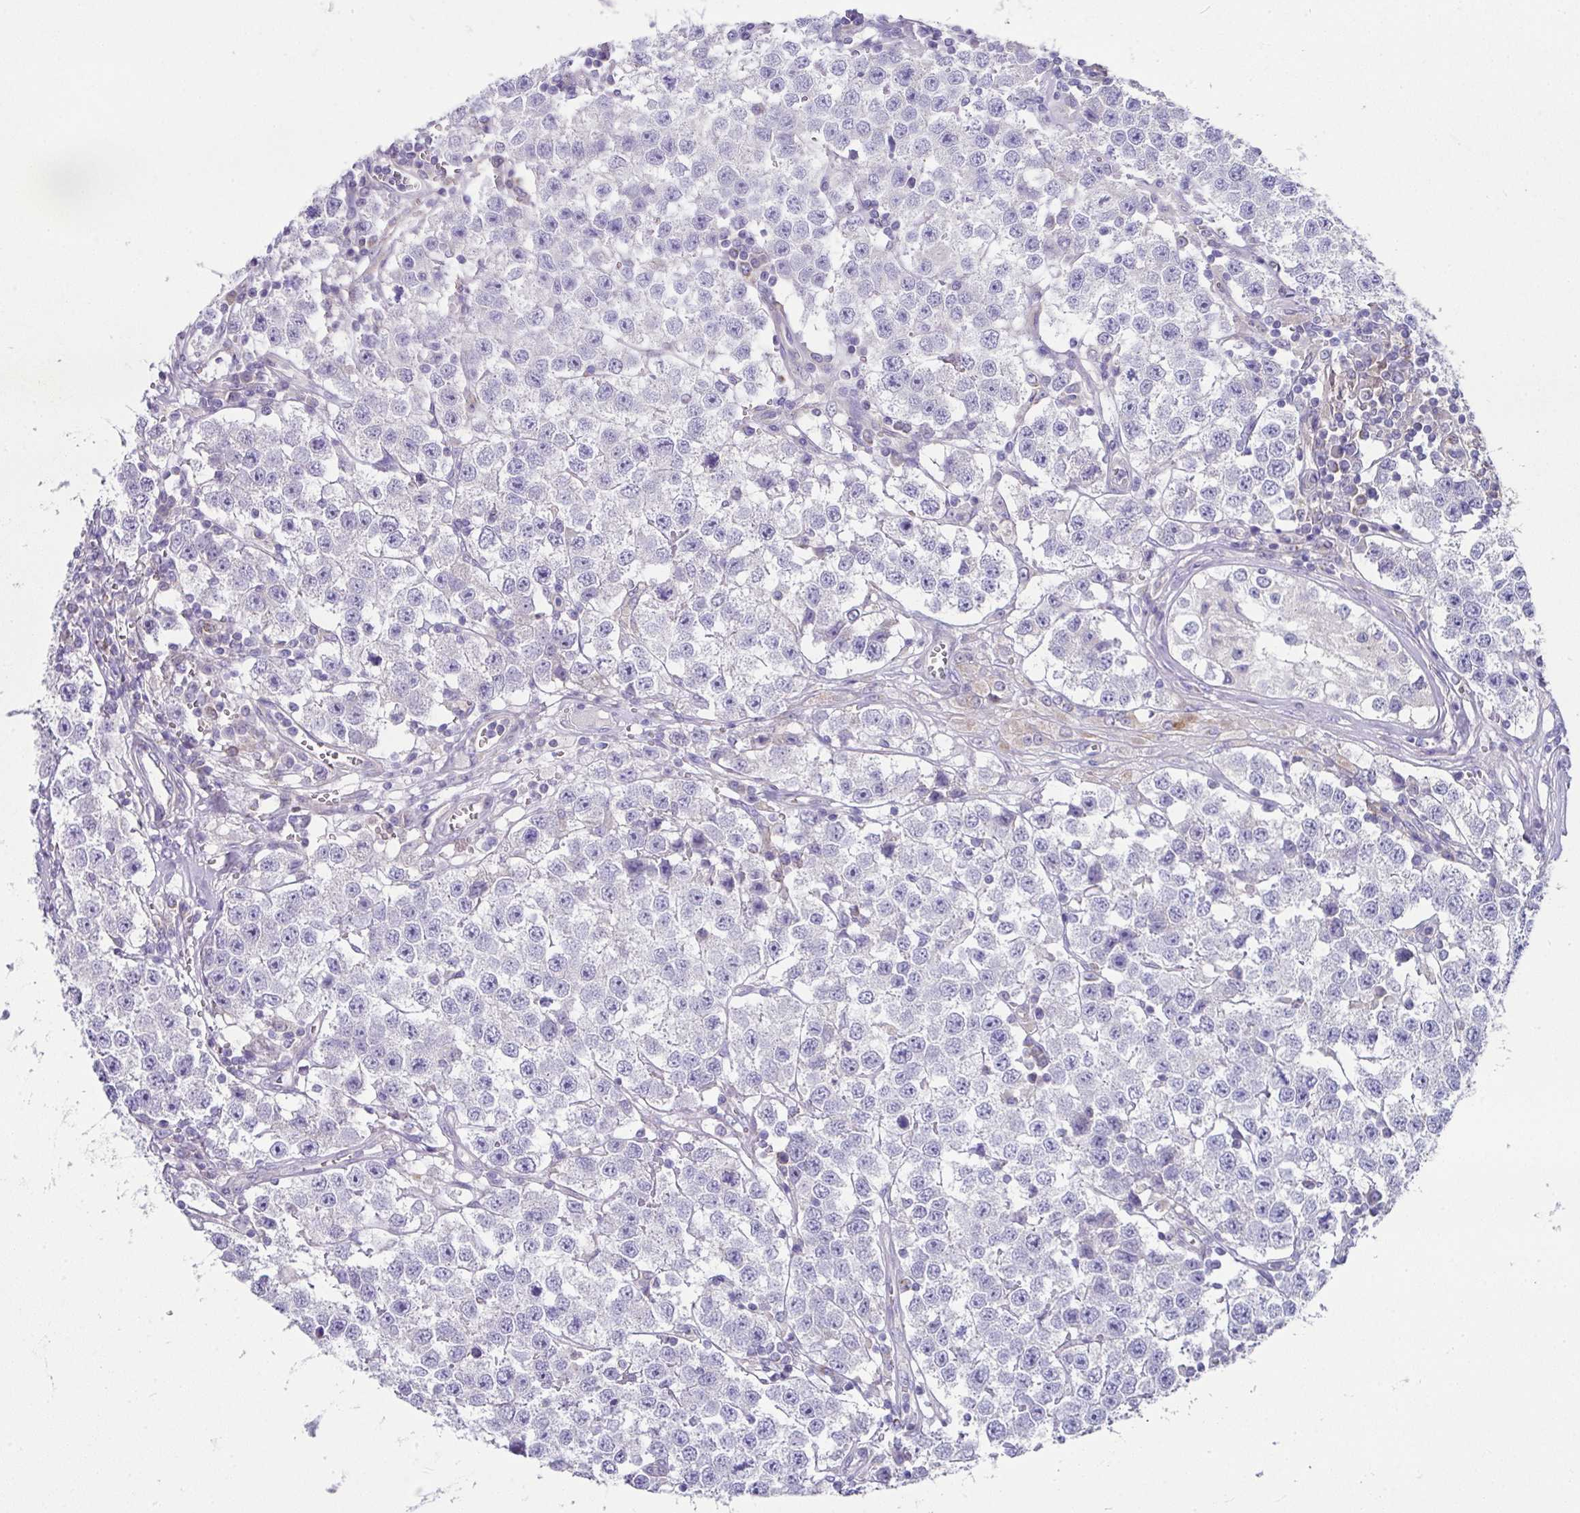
{"staining": {"intensity": "negative", "quantity": "none", "location": "none"}, "tissue": "testis cancer", "cell_type": "Tumor cells", "image_type": "cancer", "snomed": [{"axis": "morphology", "description": "Seminoma, NOS"}, {"axis": "topography", "description": "Testis"}], "caption": "Tumor cells are negative for protein expression in human seminoma (testis).", "gene": "CLDN1", "patient": {"sex": "male", "age": 34}}